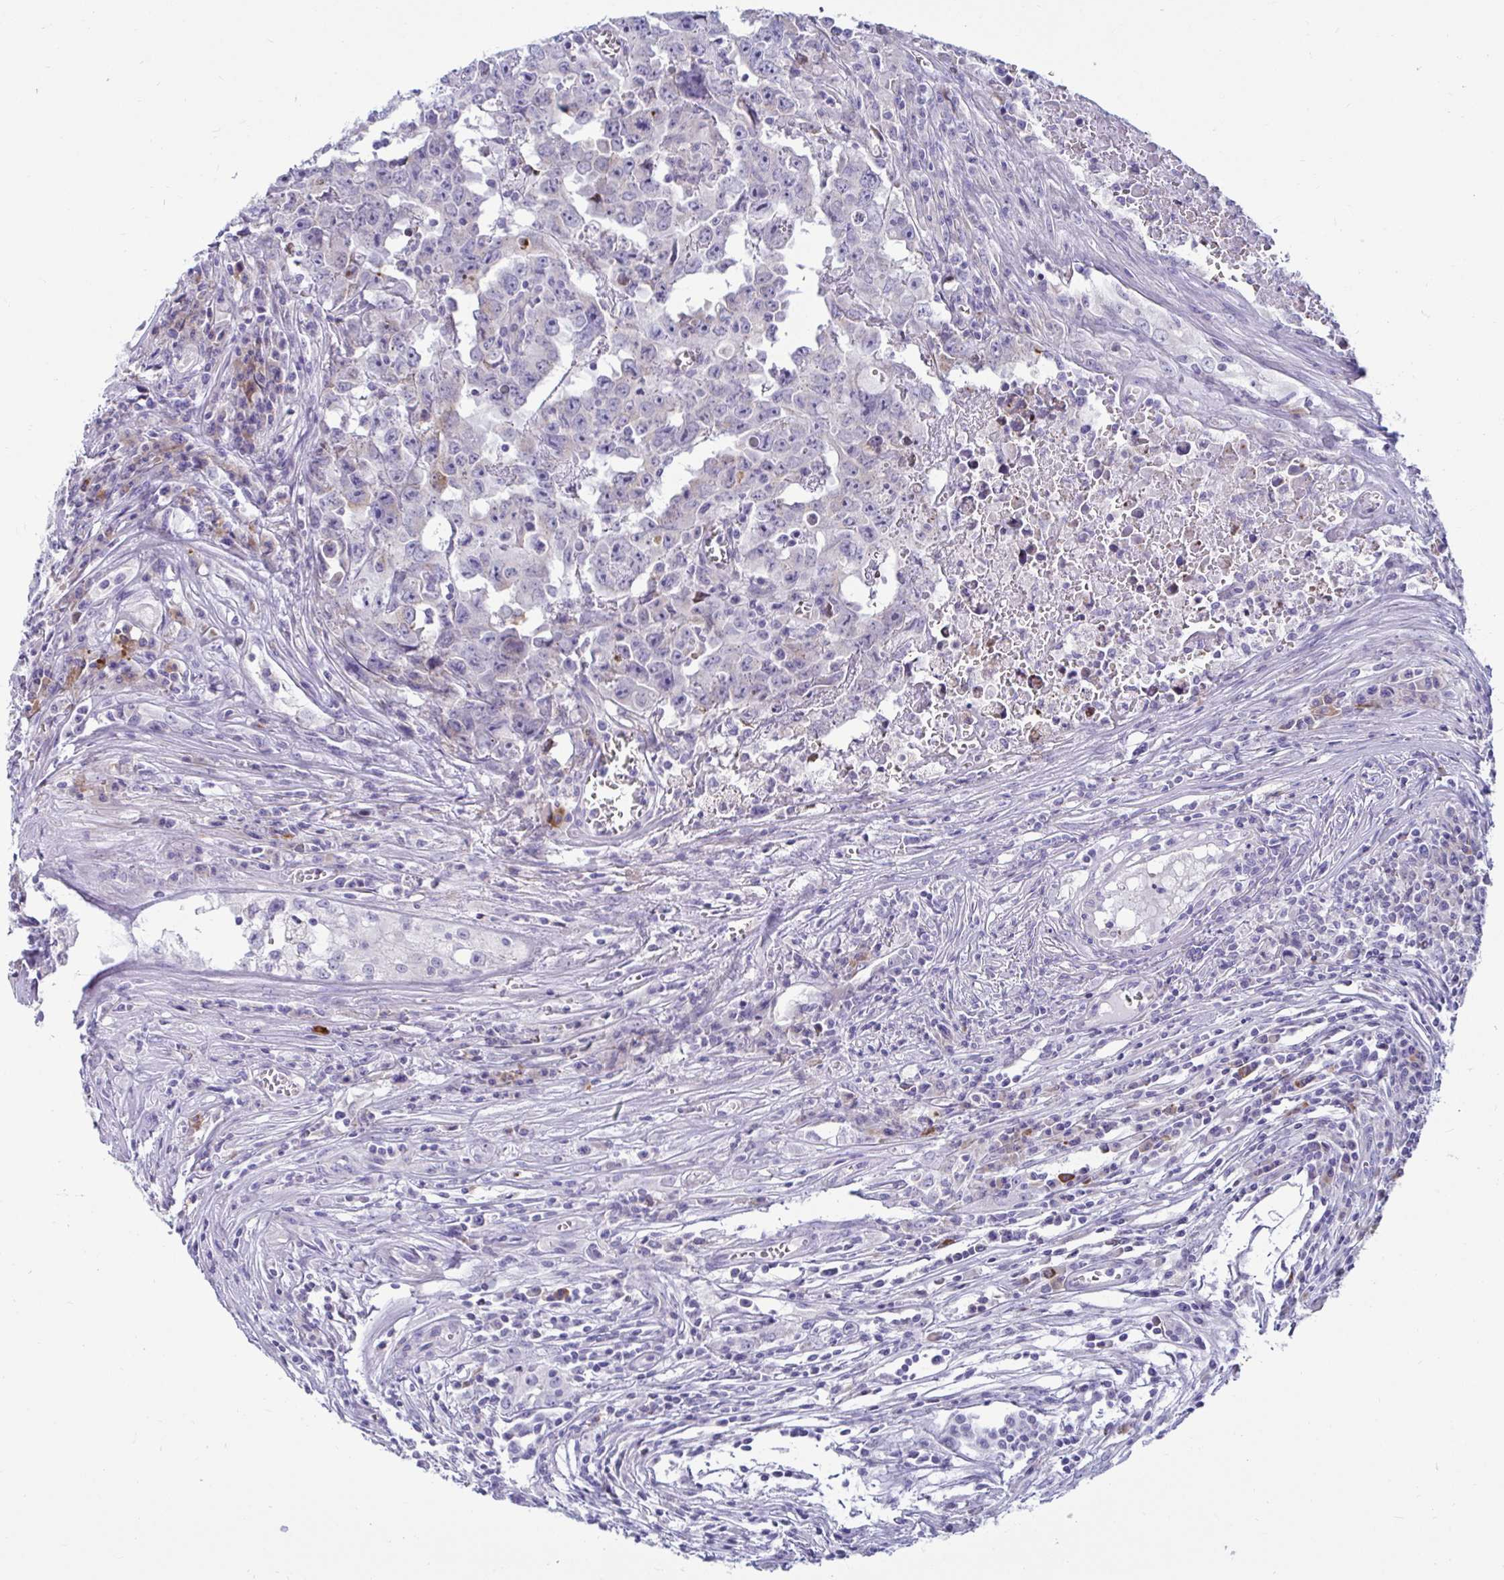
{"staining": {"intensity": "negative", "quantity": "none", "location": "none"}, "tissue": "testis cancer", "cell_type": "Tumor cells", "image_type": "cancer", "snomed": [{"axis": "morphology", "description": "Carcinoma, Embryonal, NOS"}, {"axis": "topography", "description": "Testis"}], "caption": "Testis cancer was stained to show a protein in brown. There is no significant staining in tumor cells.", "gene": "TFPI2", "patient": {"sex": "male", "age": 22}}